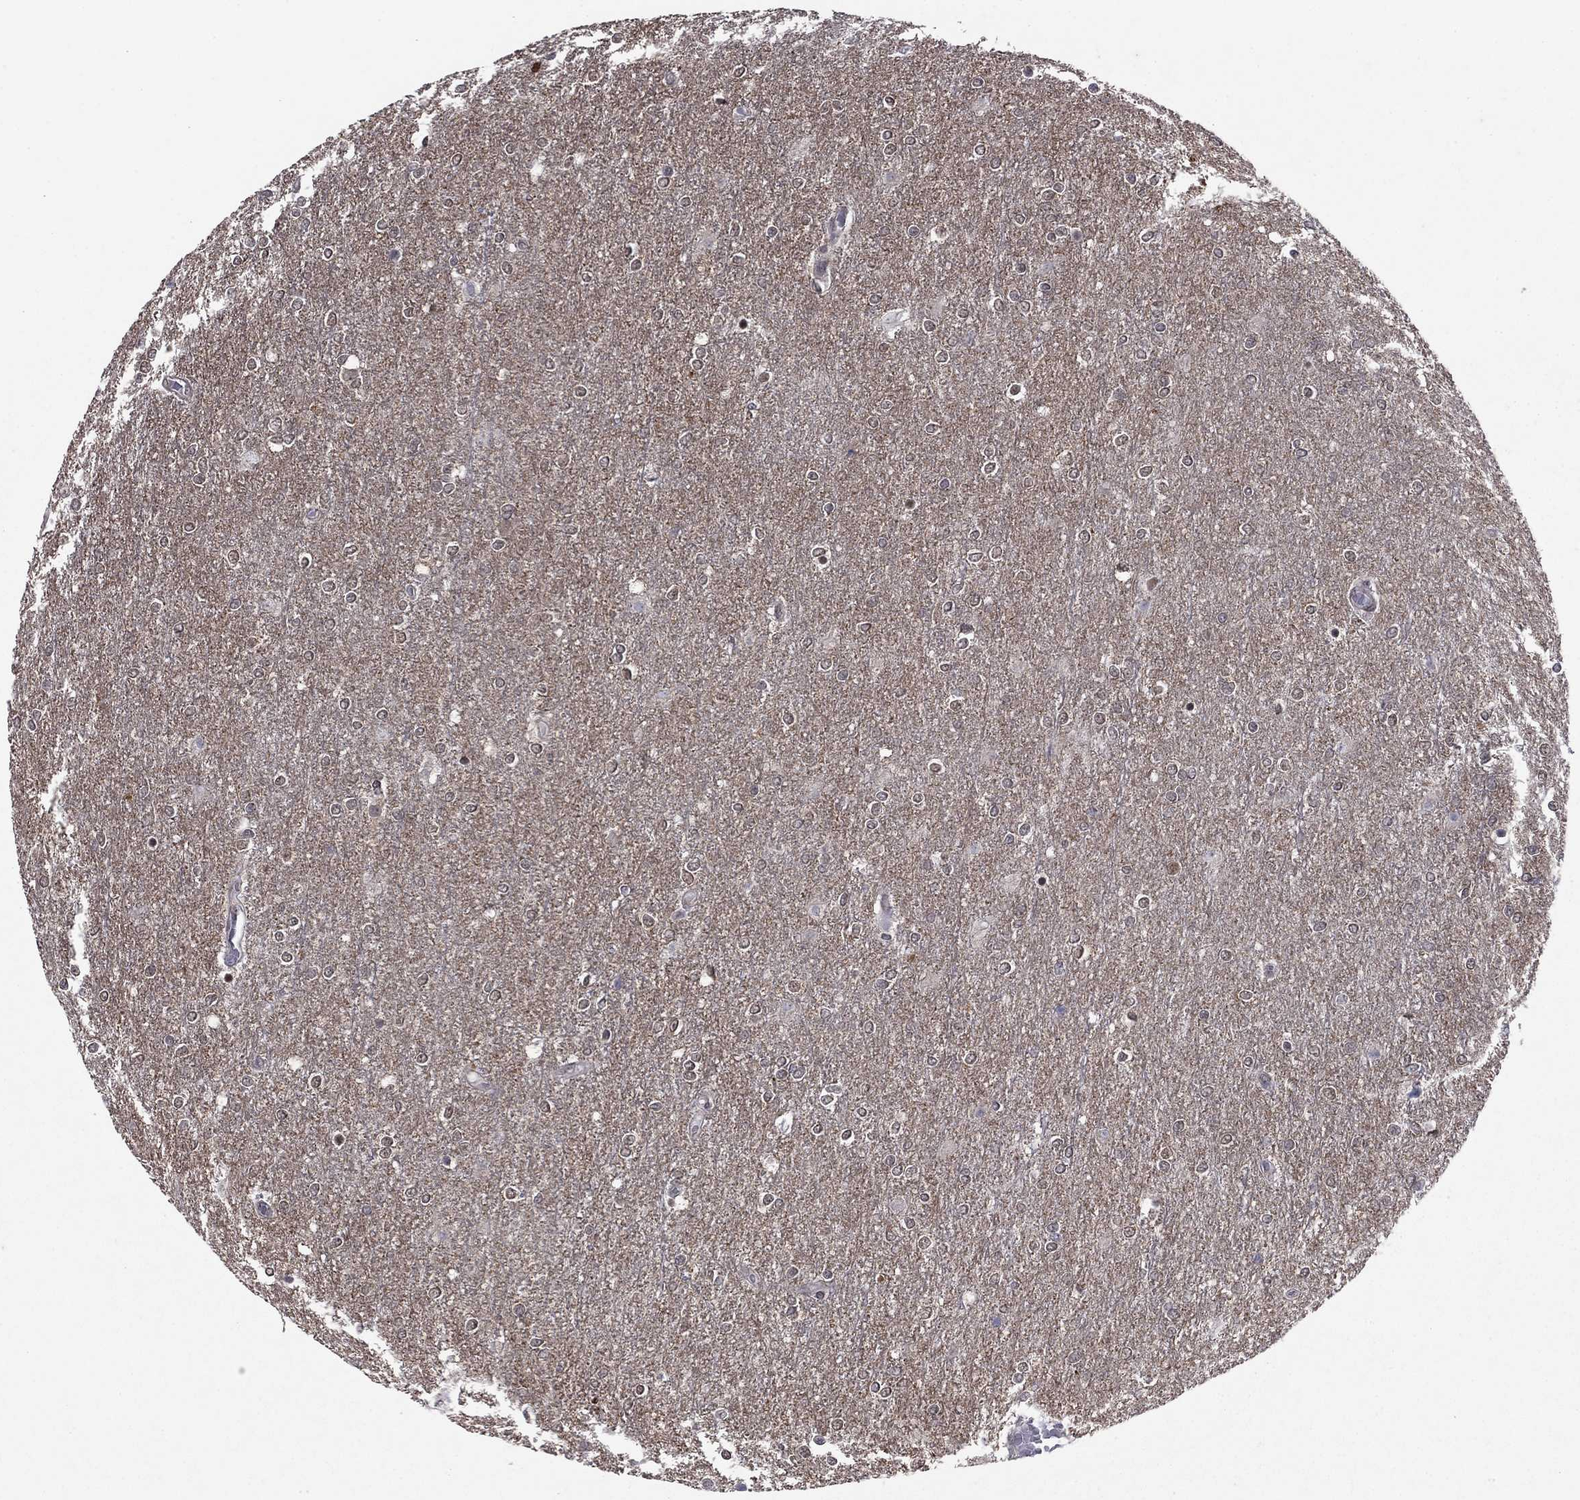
{"staining": {"intensity": "negative", "quantity": "none", "location": "none"}, "tissue": "glioma", "cell_type": "Tumor cells", "image_type": "cancer", "snomed": [{"axis": "morphology", "description": "Glioma, malignant, High grade"}, {"axis": "topography", "description": "Brain"}], "caption": "This is a micrograph of IHC staining of glioma, which shows no positivity in tumor cells.", "gene": "PSMC1", "patient": {"sex": "female", "age": 61}}